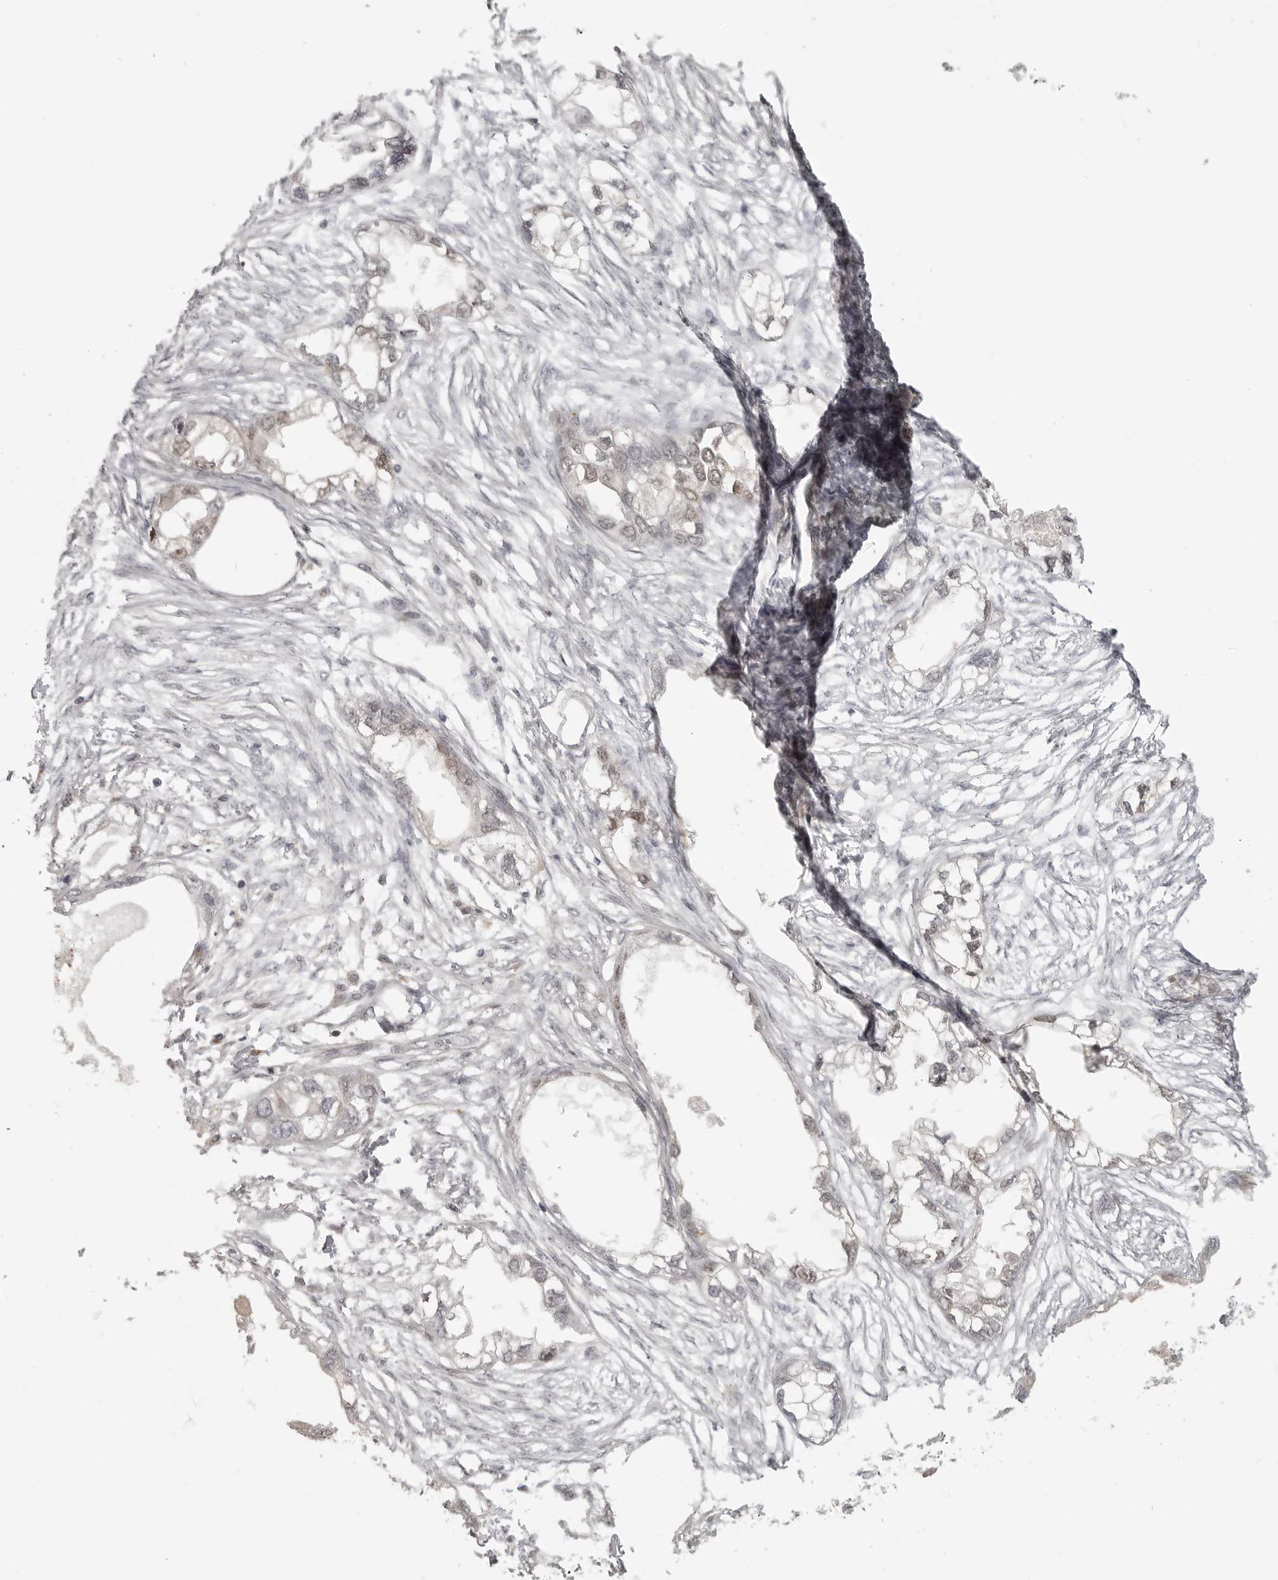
{"staining": {"intensity": "weak", "quantity": "25%-75%", "location": "nuclear"}, "tissue": "endometrial cancer", "cell_type": "Tumor cells", "image_type": "cancer", "snomed": [{"axis": "morphology", "description": "Adenocarcinoma, NOS"}, {"axis": "morphology", "description": "Adenocarcinoma, metastatic, NOS"}, {"axis": "topography", "description": "Adipose tissue"}, {"axis": "topography", "description": "Endometrium"}], "caption": "A brown stain labels weak nuclear positivity of a protein in human endometrial adenocarcinoma tumor cells.", "gene": "UROD", "patient": {"sex": "female", "age": 67}}